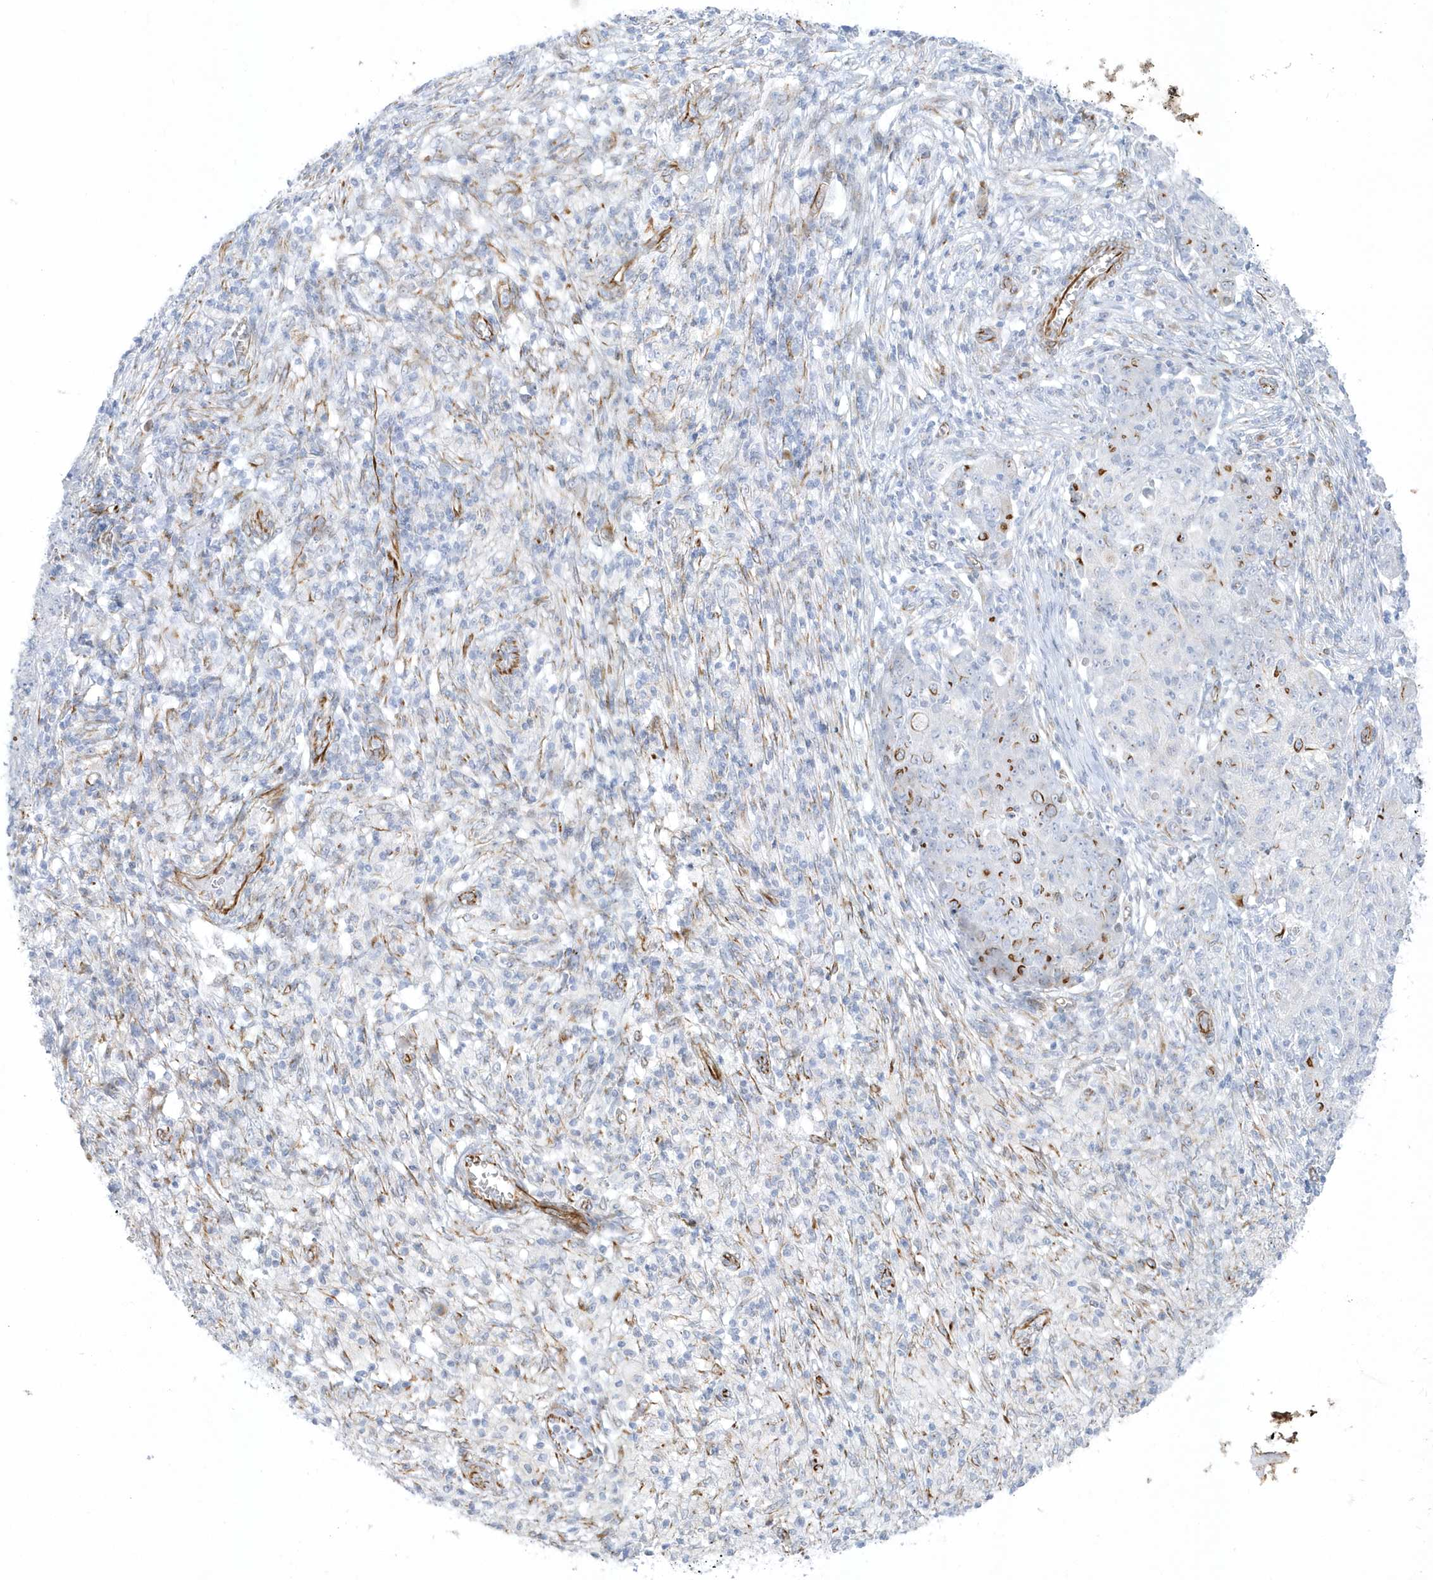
{"staining": {"intensity": "moderate", "quantity": "<25%", "location": "cytoplasmic/membranous"}, "tissue": "ovarian cancer", "cell_type": "Tumor cells", "image_type": "cancer", "snomed": [{"axis": "morphology", "description": "Carcinoma, endometroid"}, {"axis": "topography", "description": "Ovary"}], "caption": "This photomicrograph displays immunohistochemistry staining of human ovarian cancer, with low moderate cytoplasmic/membranous staining in approximately <25% of tumor cells.", "gene": "PPIL6", "patient": {"sex": "female", "age": 42}}